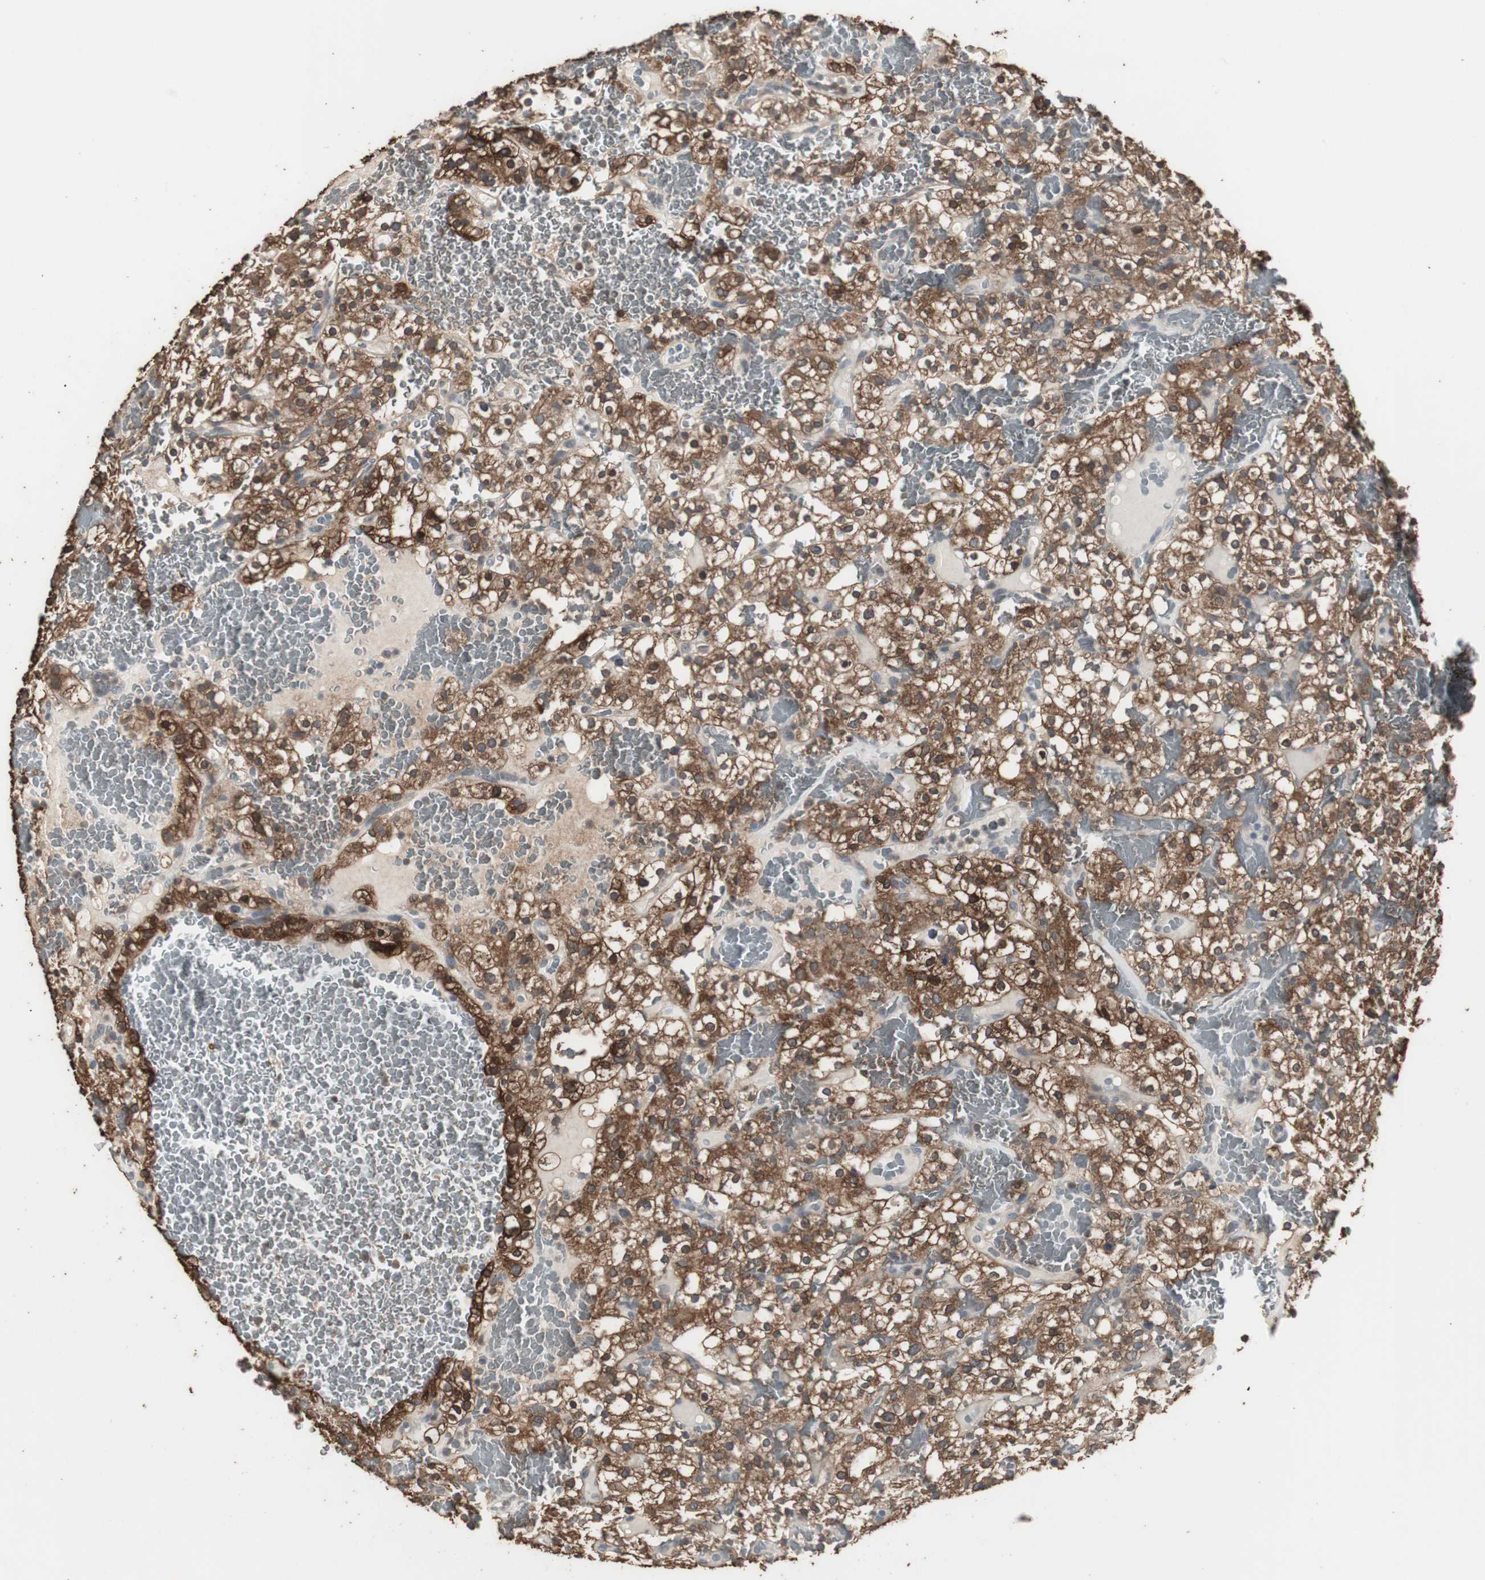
{"staining": {"intensity": "strong", "quantity": ">75%", "location": "cytoplasmic/membranous"}, "tissue": "renal cancer", "cell_type": "Tumor cells", "image_type": "cancer", "snomed": [{"axis": "morphology", "description": "Normal tissue, NOS"}, {"axis": "morphology", "description": "Adenocarcinoma, NOS"}, {"axis": "topography", "description": "Kidney"}], "caption": "Protein staining of renal cancer tissue demonstrates strong cytoplasmic/membranous staining in approximately >75% of tumor cells.", "gene": "HPRT1", "patient": {"sex": "female", "age": 72}}